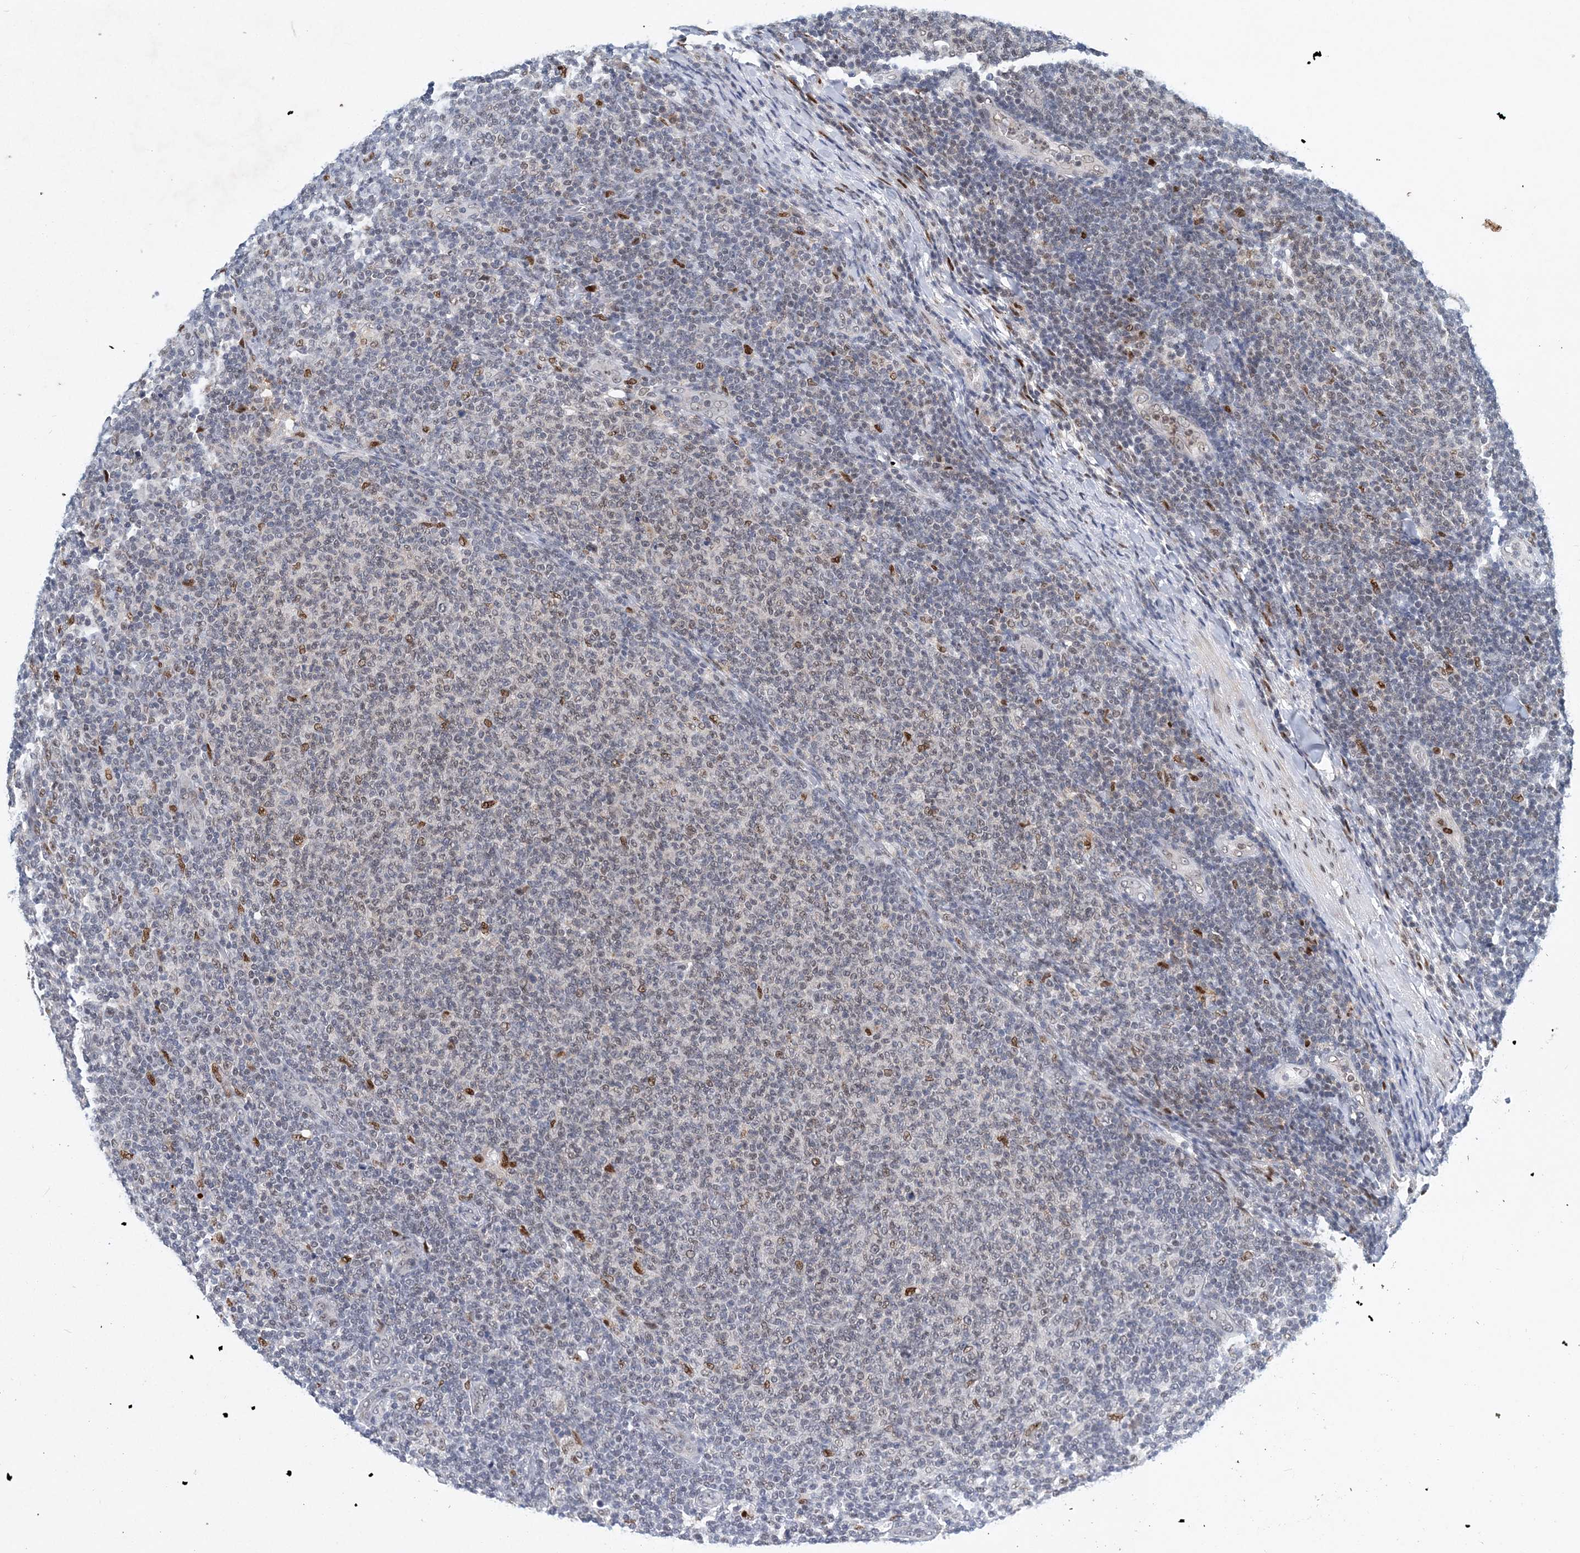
{"staining": {"intensity": "negative", "quantity": "none", "location": "none"}, "tissue": "lymphoma", "cell_type": "Tumor cells", "image_type": "cancer", "snomed": [{"axis": "morphology", "description": "Malignant lymphoma, non-Hodgkin's type, Low grade"}, {"axis": "topography", "description": "Lymph node"}], "caption": "IHC histopathology image of human lymphoma stained for a protein (brown), which shows no expression in tumor cells. The staining was performed using DAB (3,3'-diaminobenzidine) to visualize the protein expression in brown, while the nuclei were stained in blue with hematoxylin (Magnification: 20x).", "gene": "KPNA4", "patient": {"sex": "male", "age": 66}}